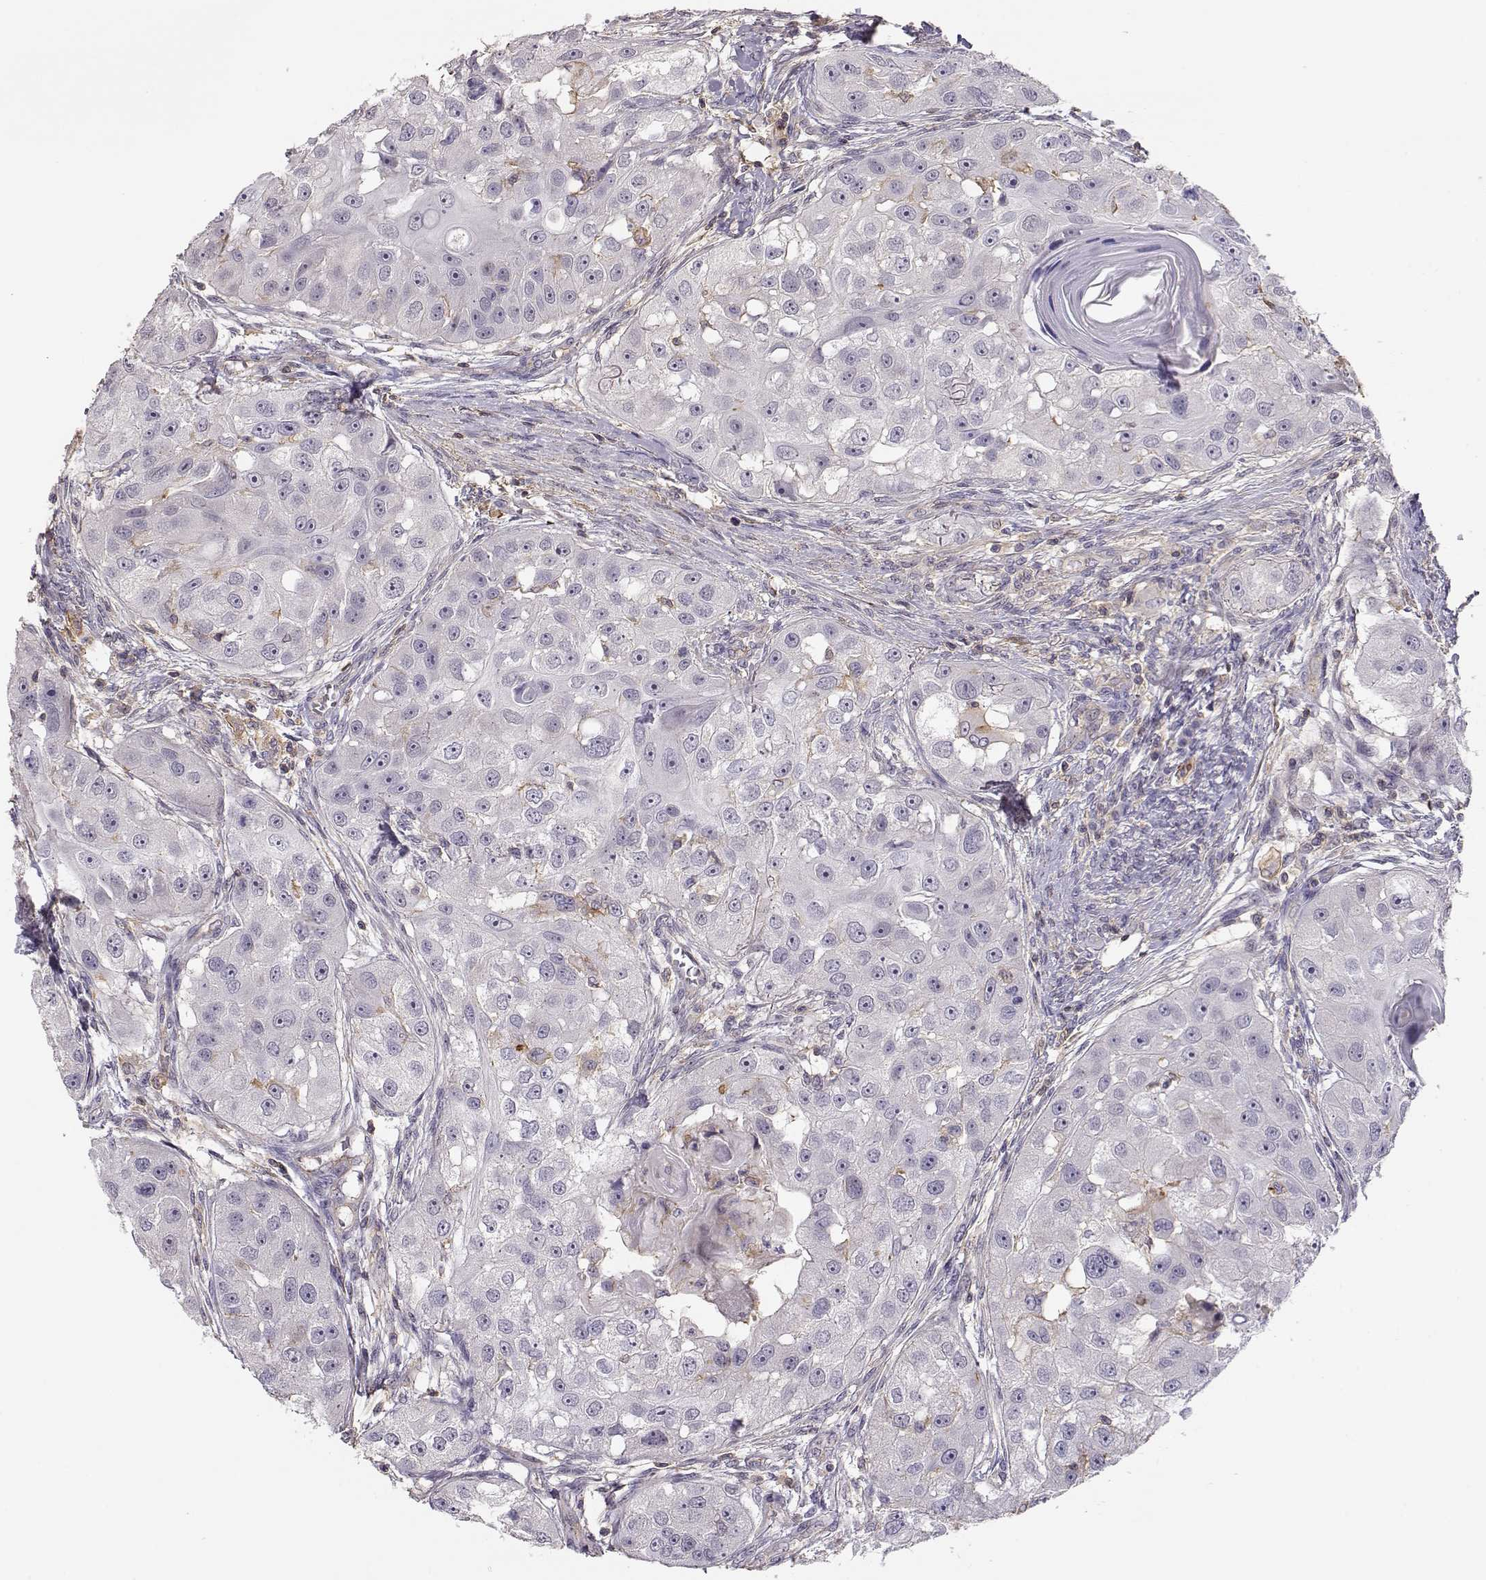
{"staining": {"intensity": "negative", "quantity": "none", "location": "none"}, "tissue": "head and neck cancer", "cell_type": "Tumor cells", "image_type": "cancer", "snomed": [{"axis": "morphology", "description": "Squamous cell carcinoma, NOS"}, {"axis": "topography", "description": "Head-Neck"}], "caption": "Tumor cells are negative for brown protein staining in head and neck squamous cell carcinoma.", "gene": "DAPL1", "patient": {"sex": "male", "age": 51}}